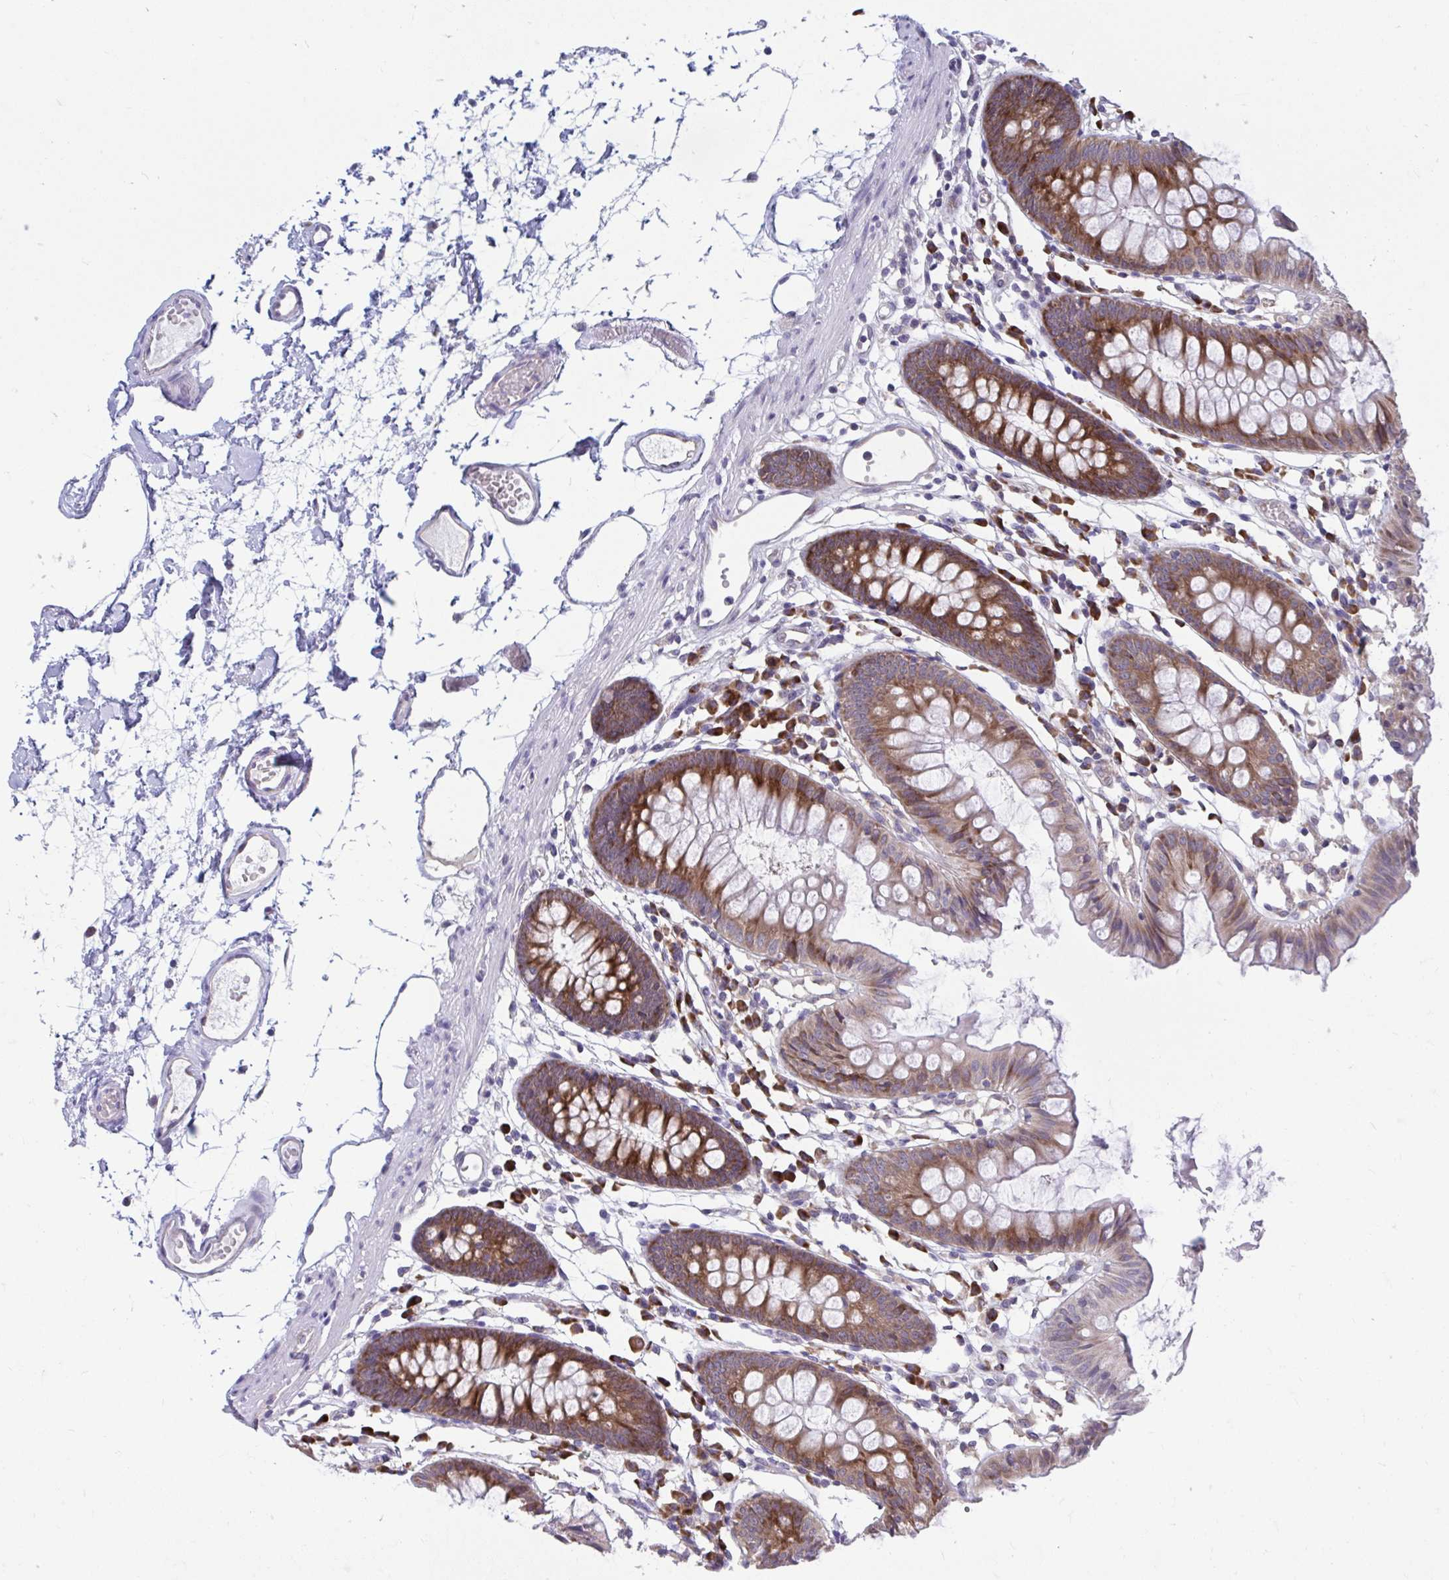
{"staining": {"intensity": "moderate", "quantity": "<25%", "location": "cytoplasmic/membranous"}, "tissue": "colon", "cell_type": "Endothelial cells", "image_type": "normal", "snomed": [{"axis": "morphology", "description": "Normal tissue, NOS"}, {"axis": "topography", "description": "Colon"}], "caption": "Human colon stained with a brown dye displays moderate cytoplasmic/membranous positive positivity in approximately <25% of endothelial cells.", "gene": "SELENON", "patient": {"sex": "female", "age": 84}}